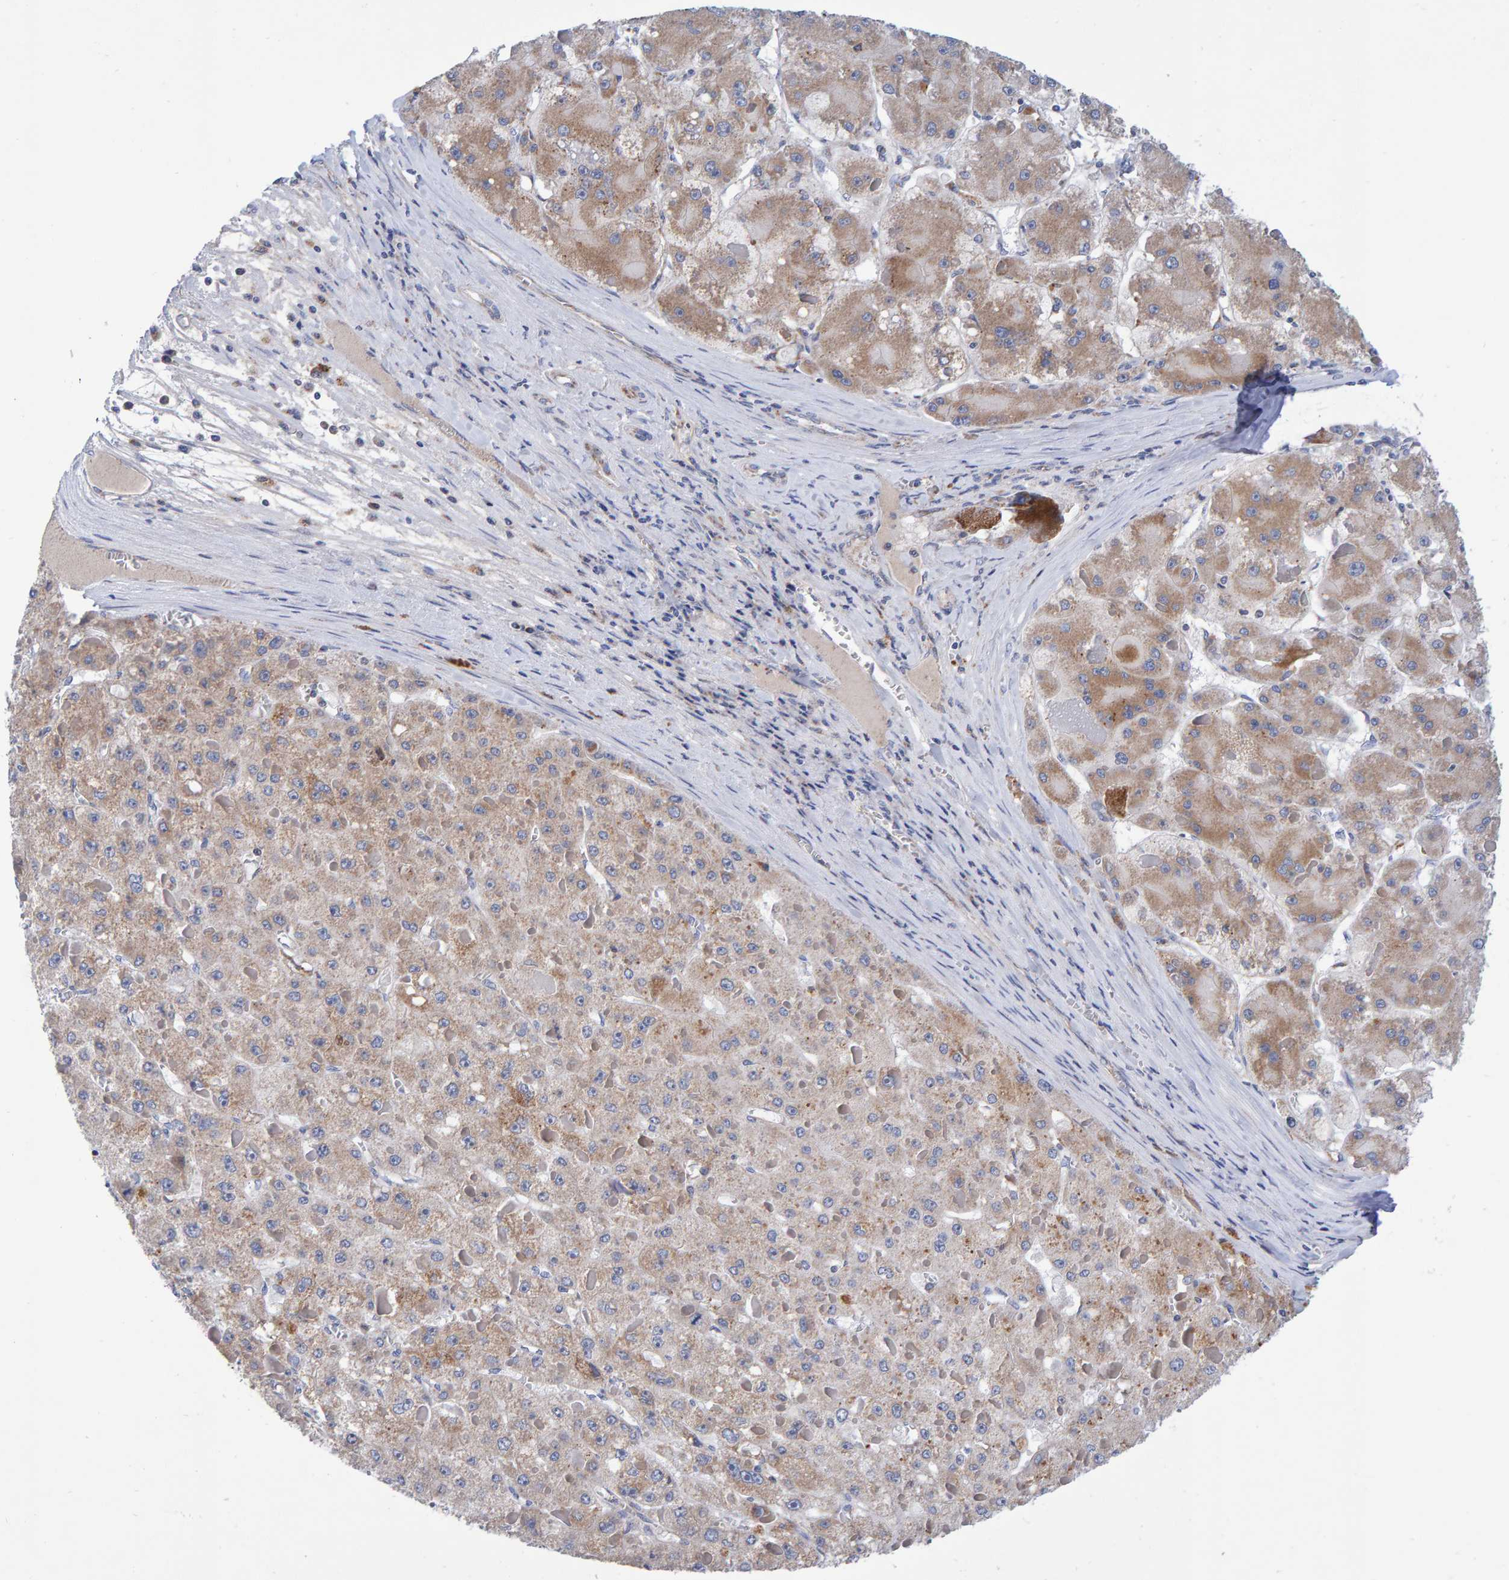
{"staining": {"intensity": "weak", "quantity": "25%-75%", "location": "cytoplasmic/membranous"}, "tissue": "liver cancer", "cell_type": "Tumor cells", "image_type": "cancer", "snomed": [{"axis": "morphology", "description": "Carcinoma, Hepatocellular, NOS"}, {"axis": "topography", "description": "Liver"}], "caption": "A brown stain highlights weak cytoplasmic/membranous positivity of a protein in human liver cancer (hepatocellular carcinoma) tumor cells. (Stains: DAB in brown, nuclei in blue, Microscopy: brightfield microscopy at high magnification).", "gene": "EFR3A", "patient": {"sex": "female", "age": 73}}